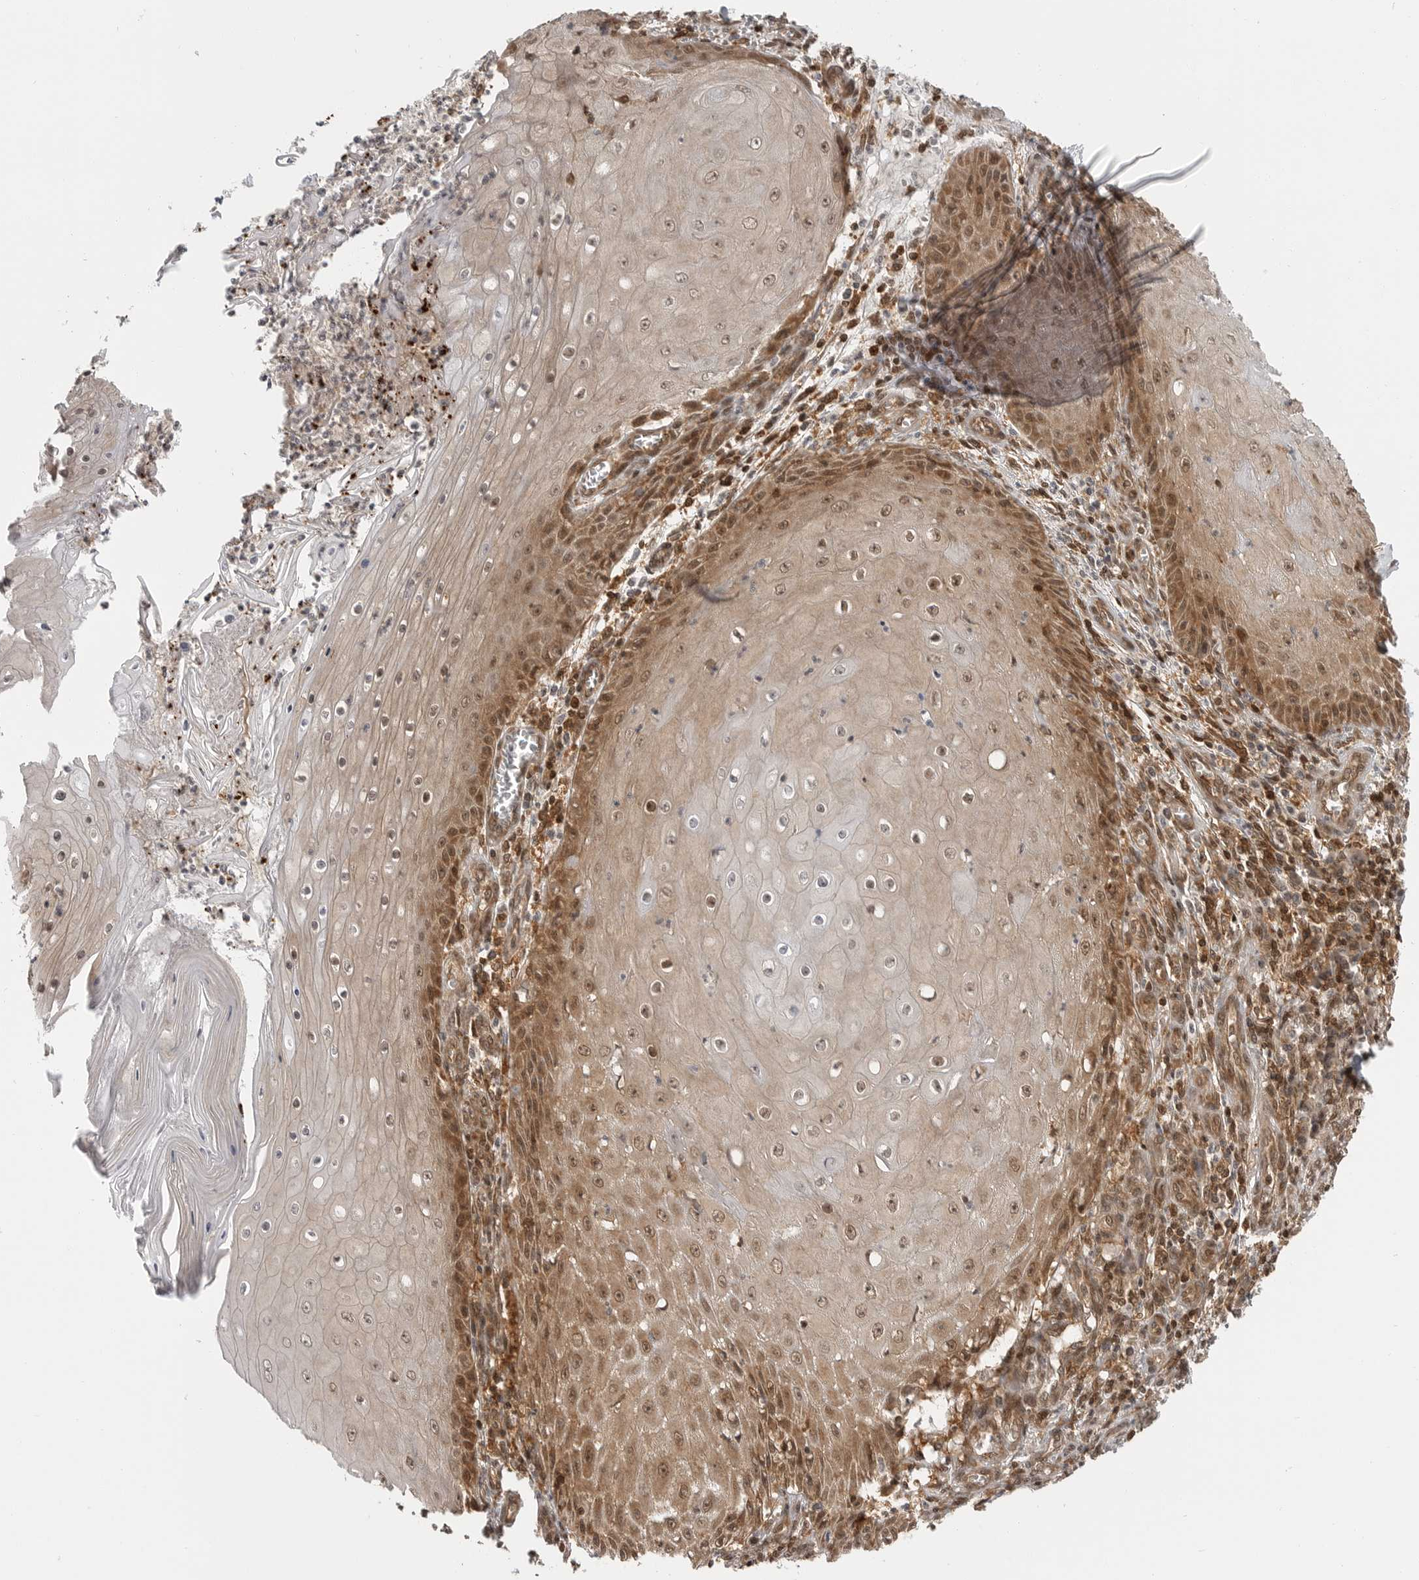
{"staining": {"intensity": "moderate", "quantity": "25%-75%", "location": "cytoplasmic/membranous,nuclear"}, "tissue": "skin cancer", "cell_type": "Tumor cells", "image_type": "cancer", "snomed": [{"axis": "morphology", "description": "Squamous cell carcinoma, NOS"}, {"axis": "topography", "description": "Skin"}], "caption": "Tumor cells display moderate cytoplasmic/membranous and nuclear expression in approximately 25%-75% of cells in squamous cell carcinoma (skin).", "gene": "SZRD1", "patient": {"sex": "female", "age": 73}}